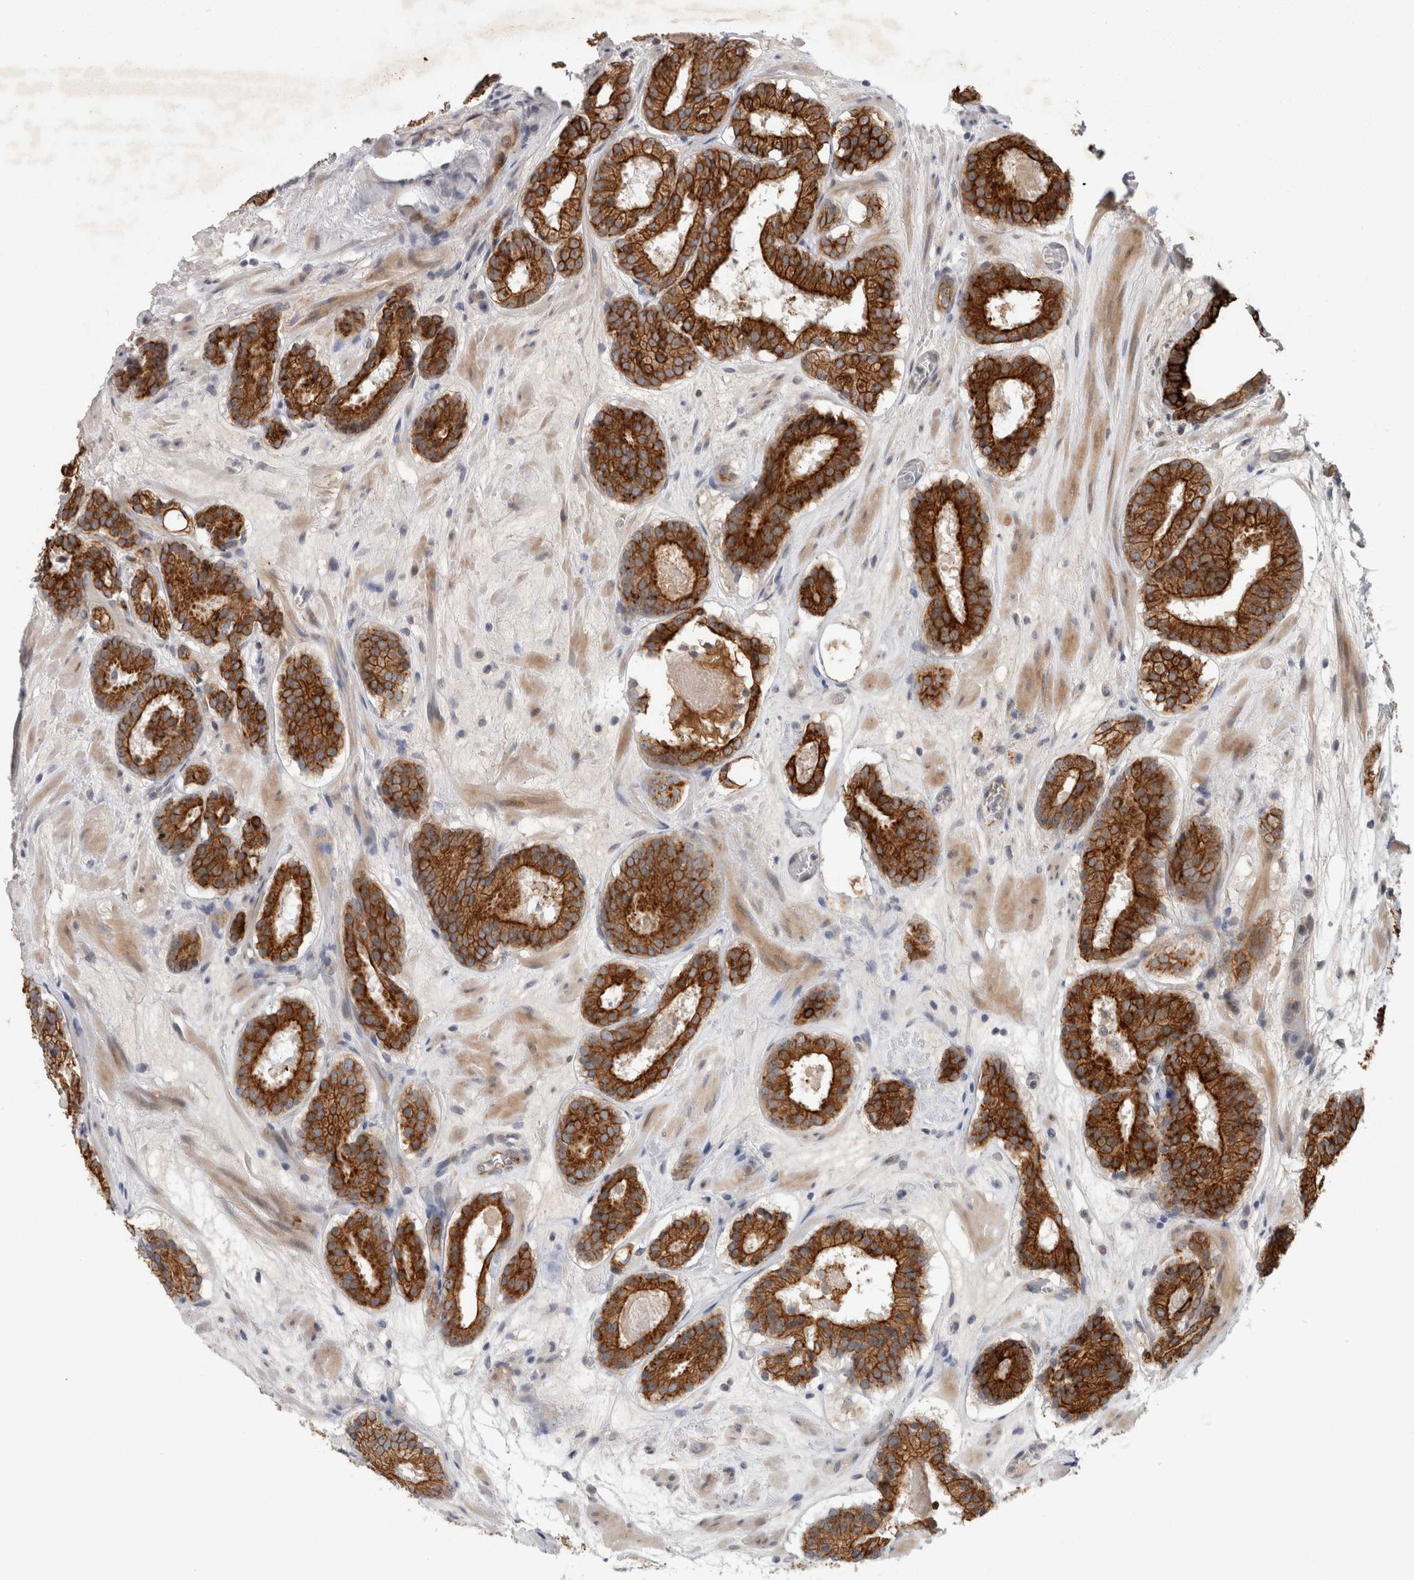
{"staining": {"intensity": "strong", "quantity": ">75%", "location": "cytoplasmic/membranous"}, "tissue": "prostate cancer", "cell_type": "Tumor cells", "image_type": "cancer", "snomed": [{"axis": "morphology", "description": "Adenocarcinoma, Low grade"}, {"axis": "topography", "description": "Prostate"}], "caption": "A brown stain labels strong cytoplasmic/membranous positivity of a protein in human adenocarcinoma (low-grade) (prostate) tumor cells.", "gene": "CRISPLD1", "patient": {"sex": "male", "age": 69}}